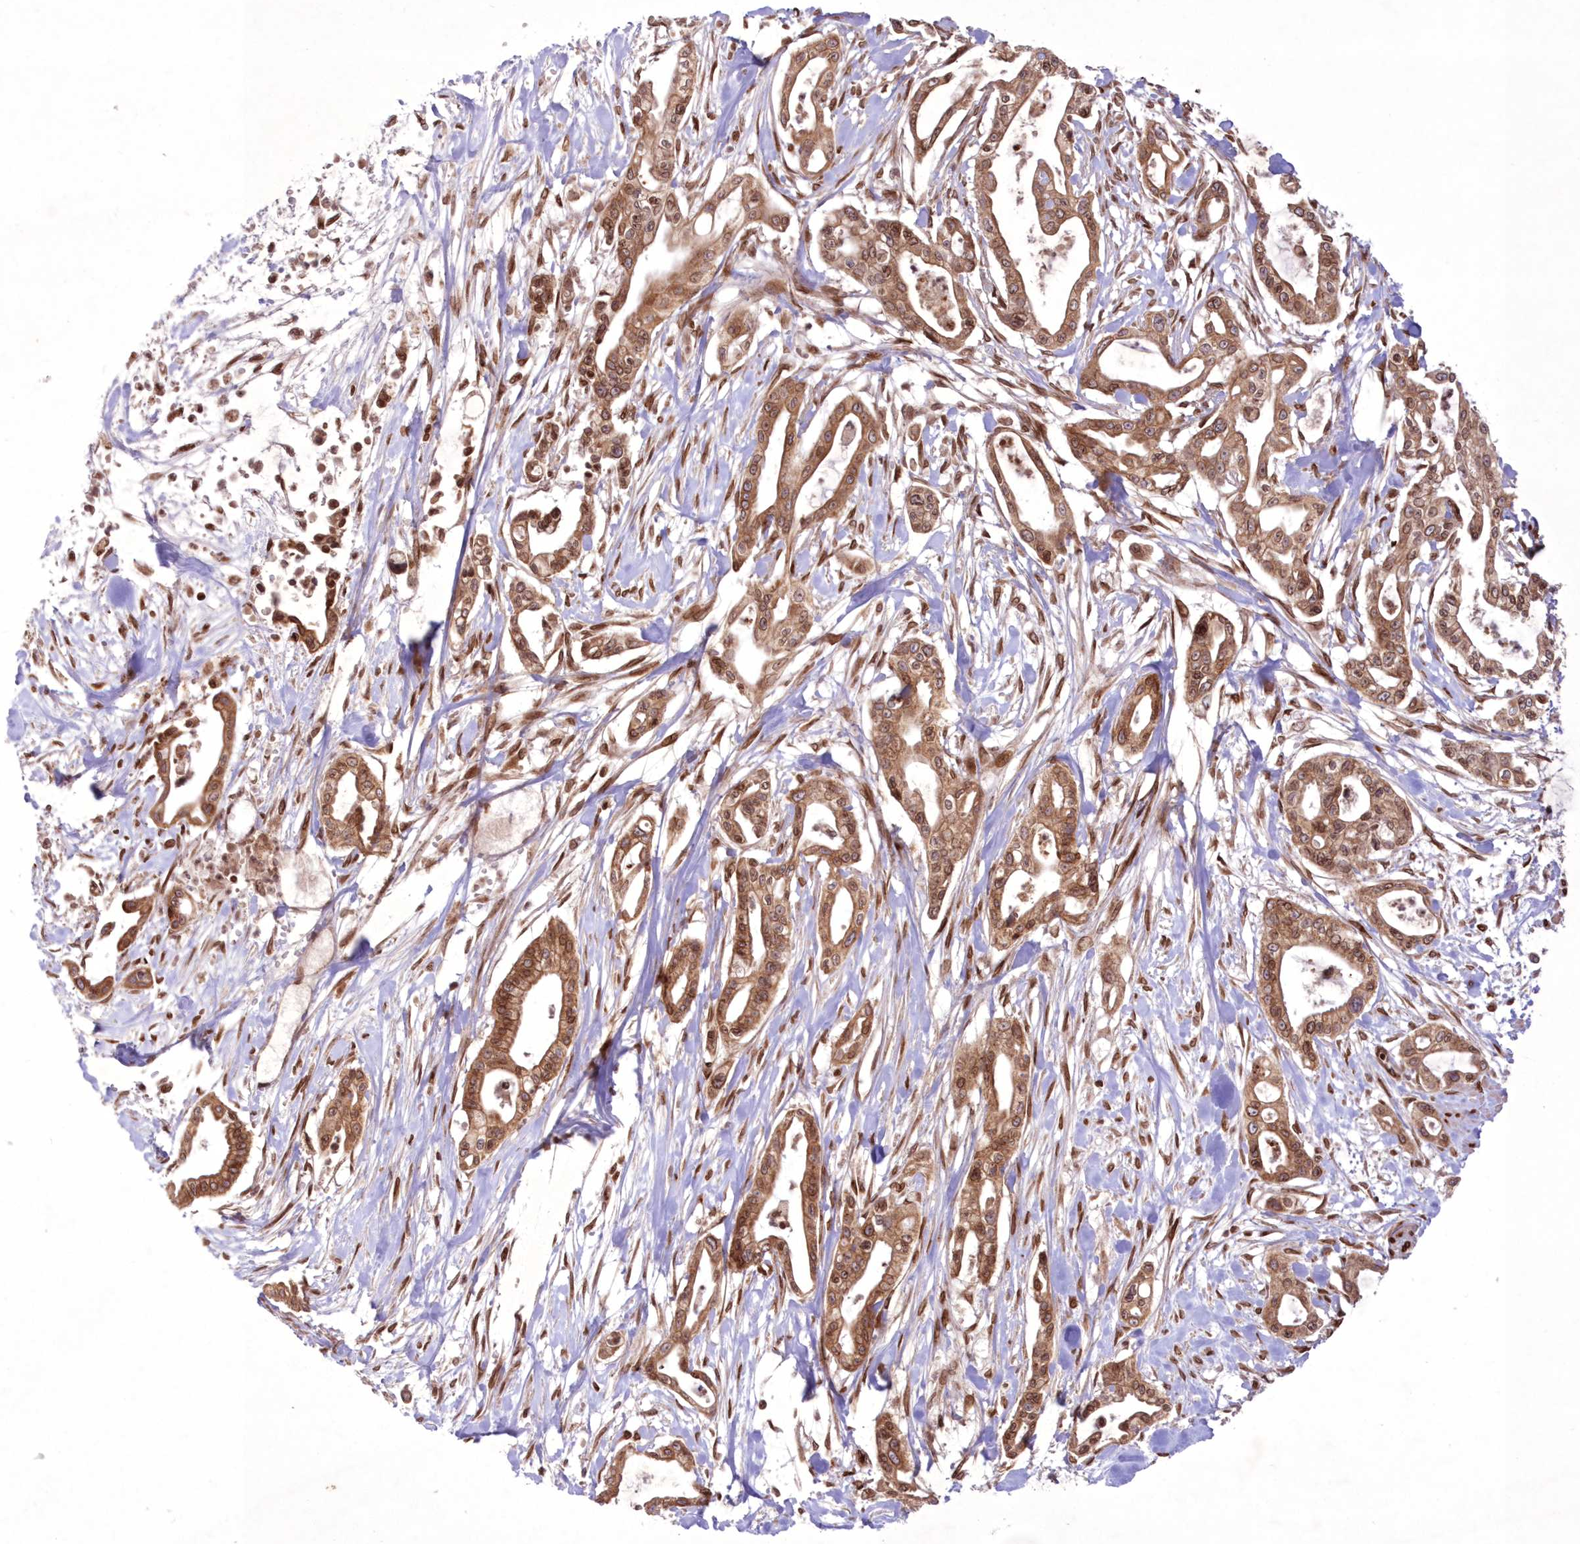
{"staining": {"intensity": "moderate", "quantity": ">75%", "location": "cytoplasmic/membranous,nuclear"}, "tissue": "pancreatic cancer", "cell_type": "Tumor cells", "image_type": "cancer", "snomed": [{"axis": "morphology", "description": "Adenocarcinoma, NOS"}, {"axis": "topography", "description": "Pancreas"}], "caption": "IHC of human adenocarcinoma (pancreatic) demonstrates medium levels of moderate cytoplasmic/membranous and nuclear staining in about >75% of tumor cells. (DAB (3,3'-diaminobenzidine) IHC, brown staining for protein, blue staining for nuclei).", "gene": "DNAJC27", "patient": {"sex": "male", "age": 68}}